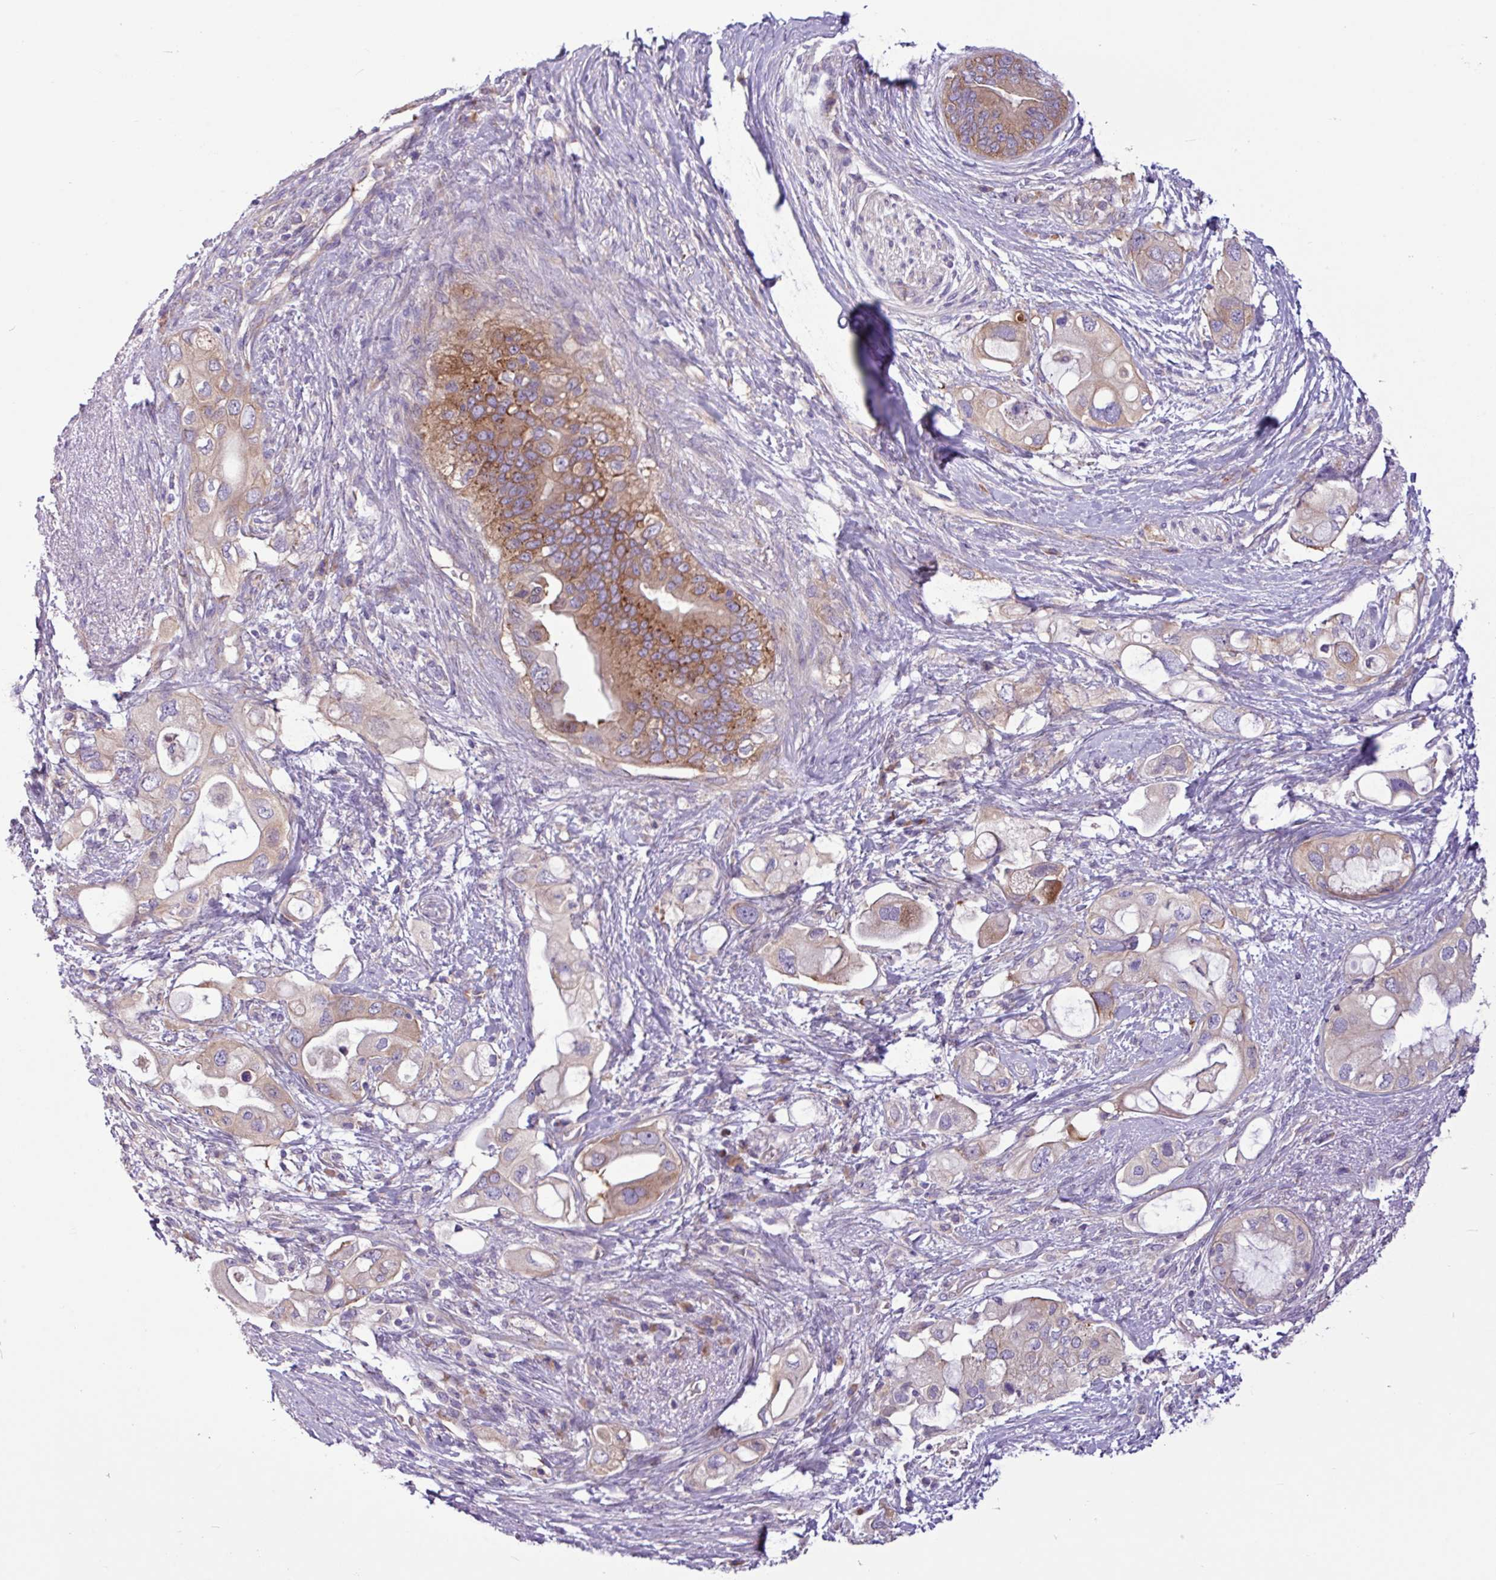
{"staining": {"intensity": "moderate", "quantity": "25%-75%", "location": "cytoplasmic/membranous"}, "tissue": "pancreatic cancer", "cell_type": "Tumor cells", "image_type": "cancer", "snomed": [{"axis": "morphology", "description": "Adenocarcinoma, NOS"}, {"axis": "topography", "description": "Pancreas"}], "caption": "Human adenocarcinoma (pancreatic) stained for a protein (brown) exhibits moderate cytoplasmic/membranous positive expression in approximately 25%-75% of tumor cells.", "gene": "MROH2A", "patient": {"sex": "female", "age": 56}}